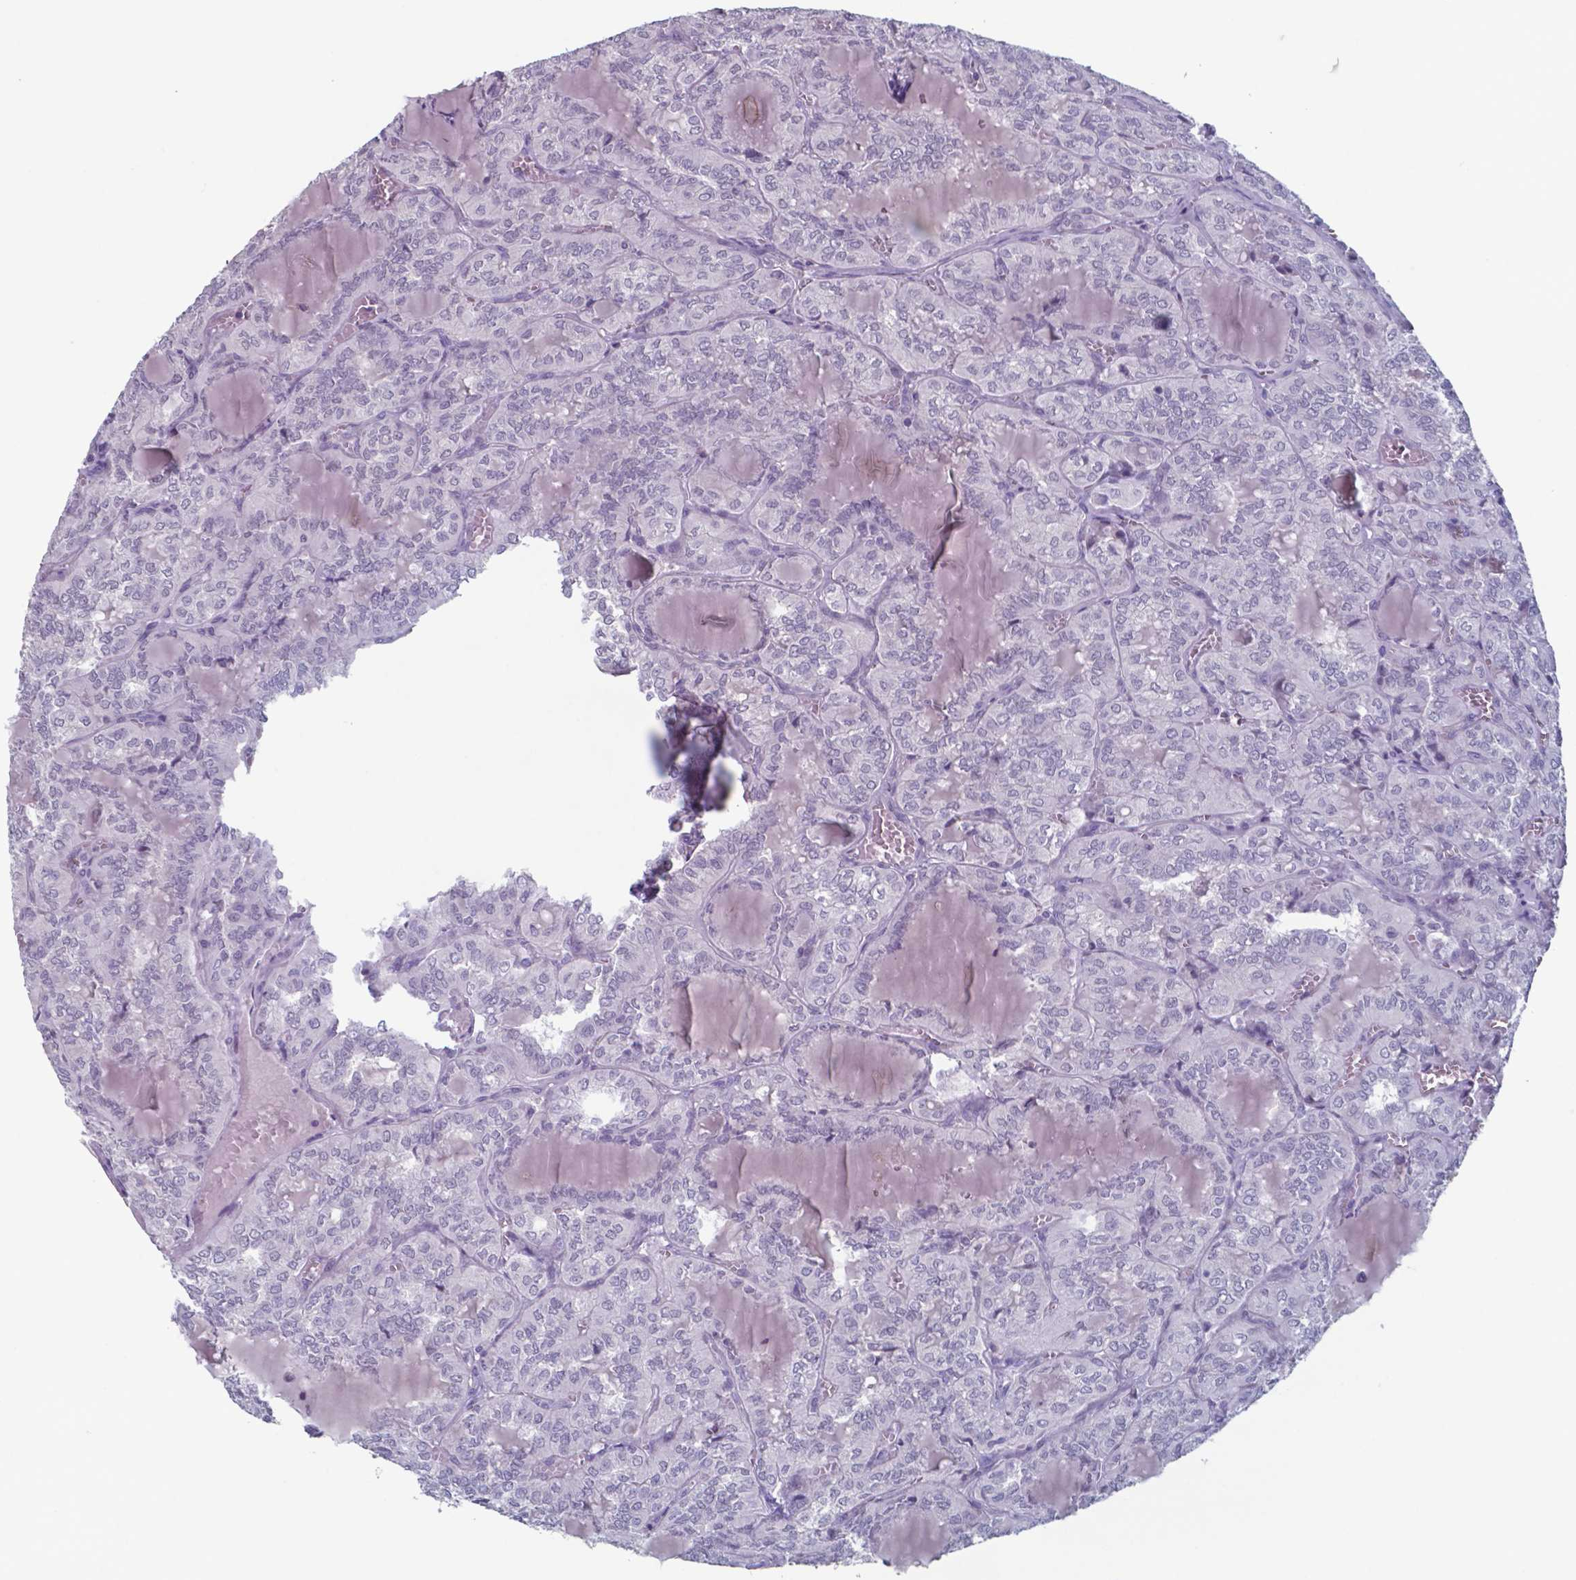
{"staining": {"intensity": "negative", "quantity": "none", "location": "none"}, "tissue": "thyroid cancer", "cell_type": "Tumor cells", "image_type": "cancer", "snomed": [{"axis": "morphology", "description": "Papillary adenocarcinoma, NOS"}, {"axis": "topography", "description": "Thyroid gland"}], "caption": "Thyroid papillary adenocarcinoma was stained to show a protein in brown. There is no significant positivity in tumor cells.", "gene": "TDP2", "patient": {"sex": "female", "age": 41}}